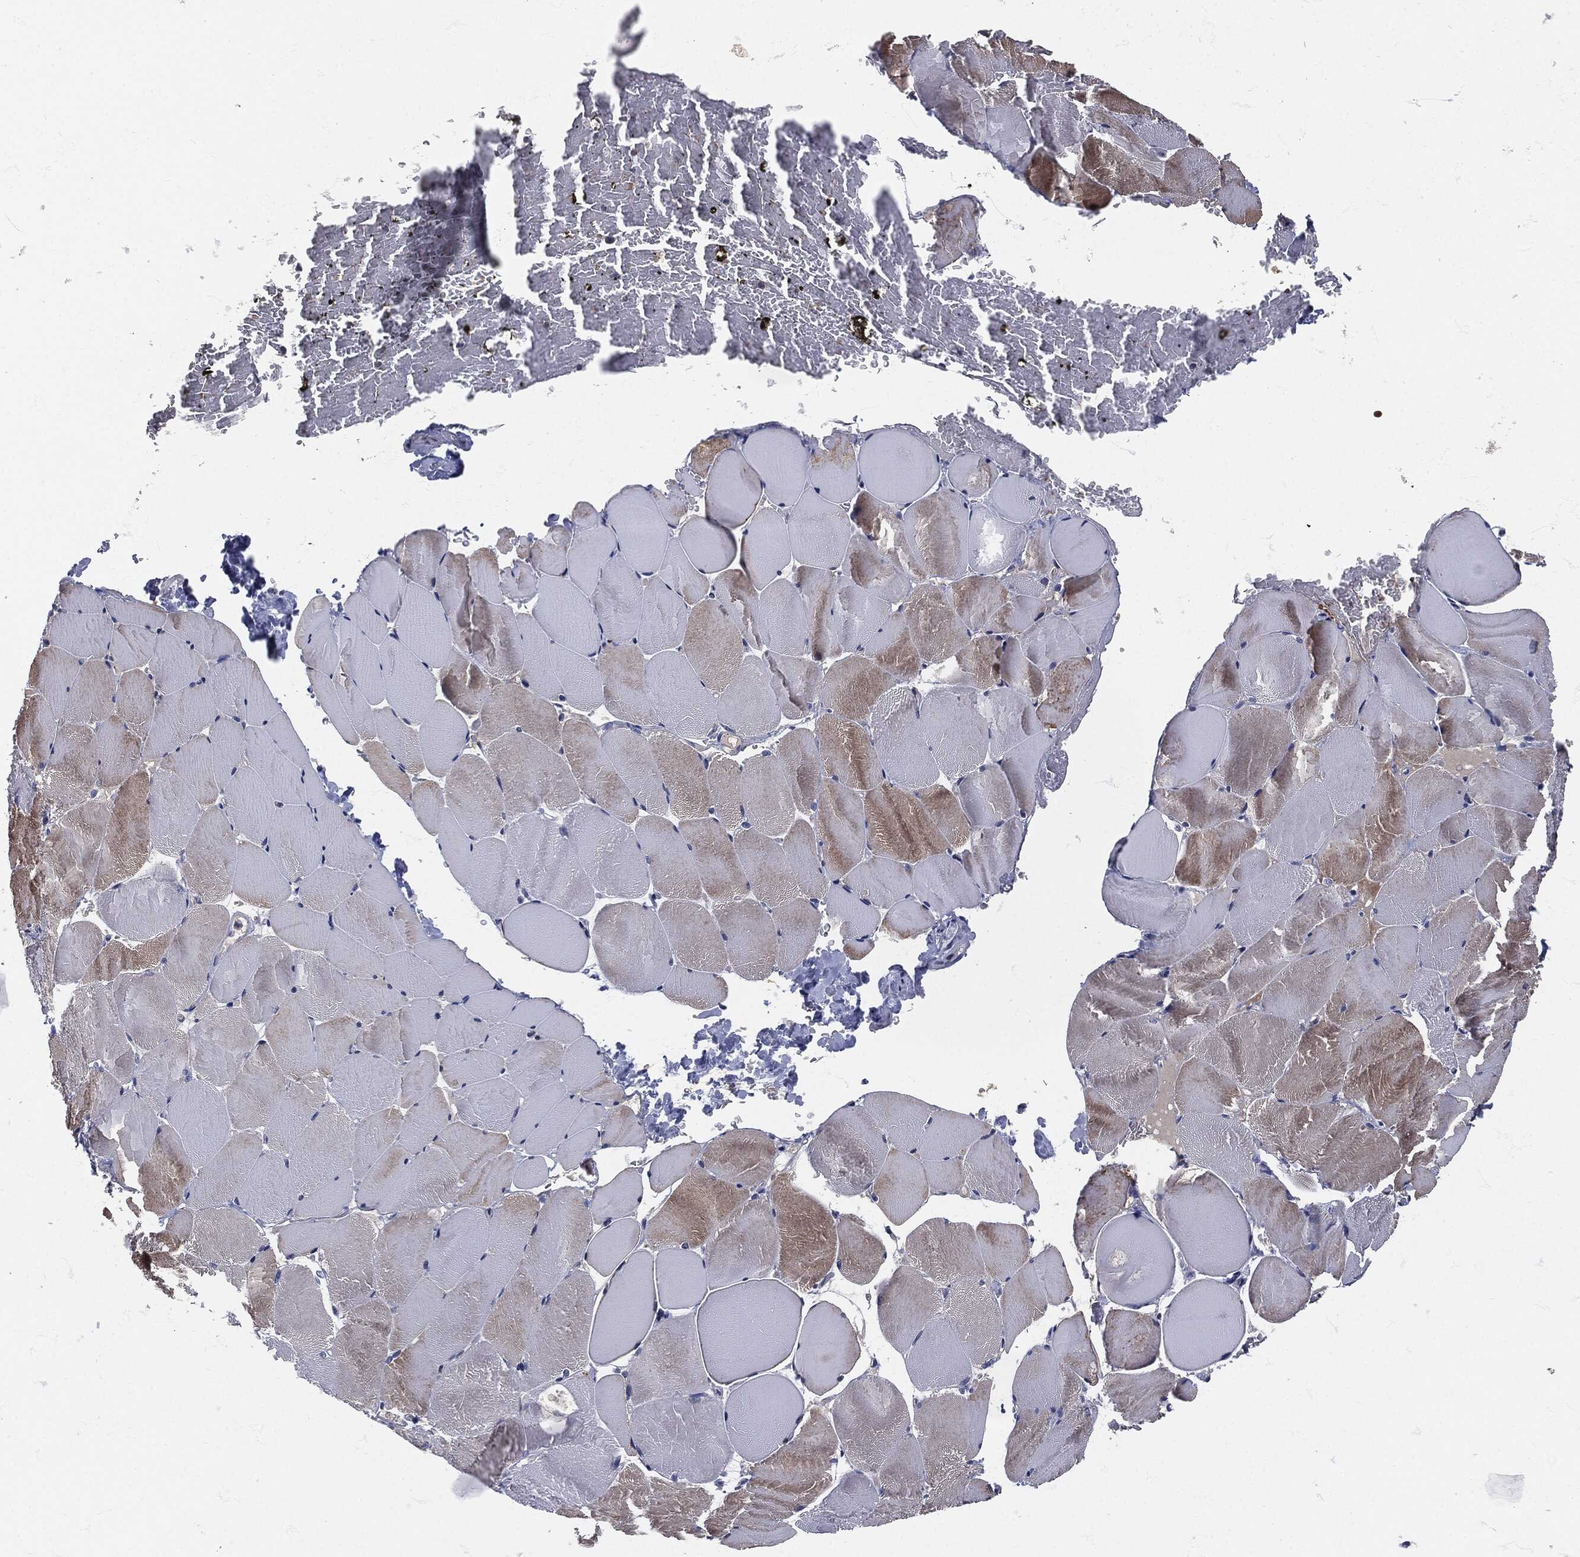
{"staining": {"intensity": "moderate", "quantity": "25%-75%", "location": "cytoplasmic/membranous"}, "tissue": "skeletal muscle", "cell_type": "Myocytes", "image_type": "normal", "snomed": [{"axis": "morphology", "description": "Normal tissue, NOS"}, {"axis": "topography", "description": "Skeletal muscle"}], "caption": "Immunohistochemistry photomicrograph of unremarkable human skeletal muscle stained for a protein (brown), which exhibits medium levels of moderate cytoplasmic/membranous expression in about 25%-75% of myocytes.", "gene": "SIGLEC9", "patient": {"sex": "female", "age": 37}}